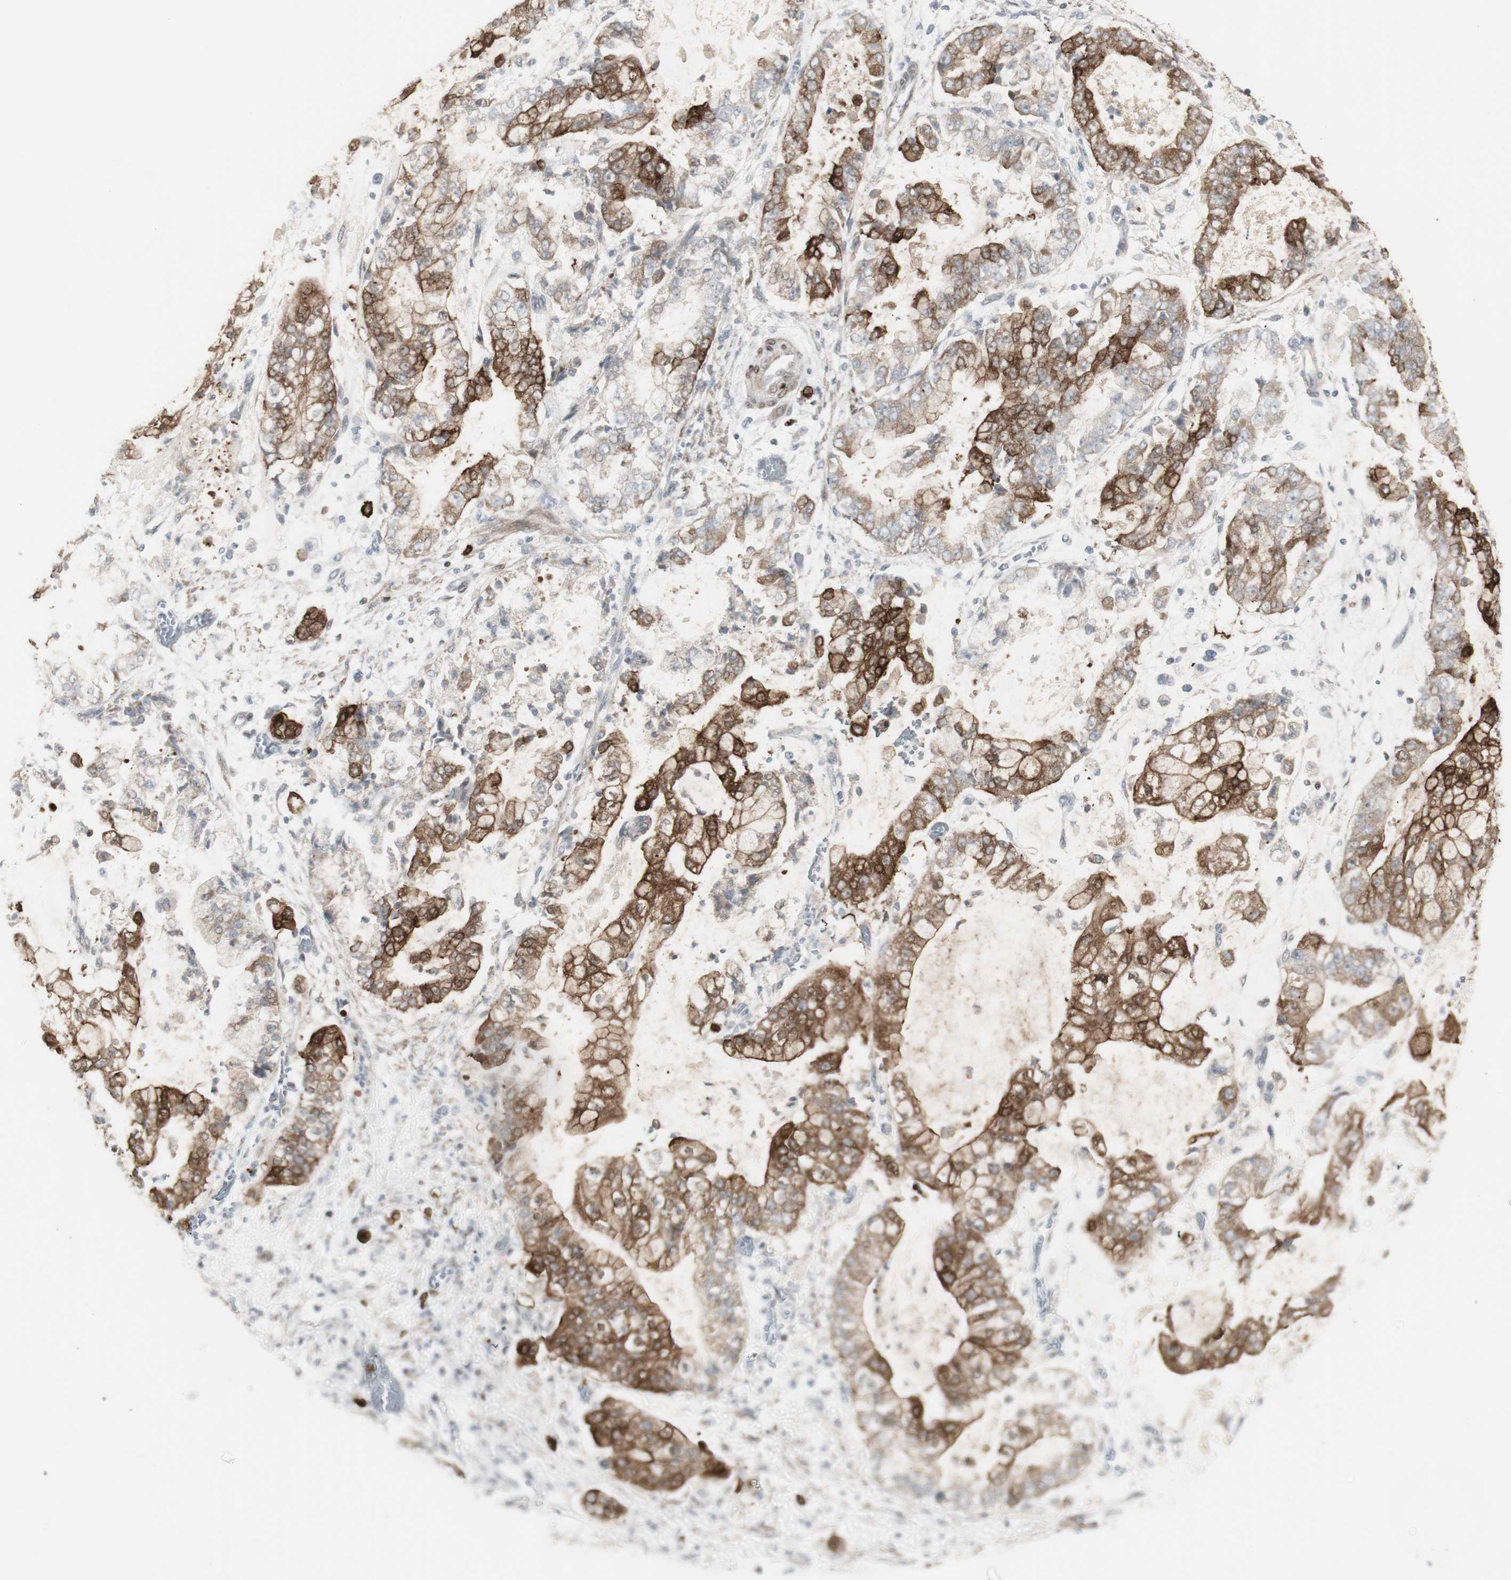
{"staining": {"intensity": "strong", "quantity": ">75%", "location": "cytoplasmic/membranous"}, "tissue": "stomach cancer", "cell_type": "Tumor cells", "image_type": "cancer", "snomed": [{"axis": "morphology", "description": "Adenocarcinoma, NOS"}, {"axis": "topography", "description": "Stomach"}], "caption": "A brown stain labels strong cytoplasmic/membranous staining of a protein in human stomach adenocarcinoma tumor cells.", "gene": "C1orf116", "patient": {"sex": "male", "age": 76}}